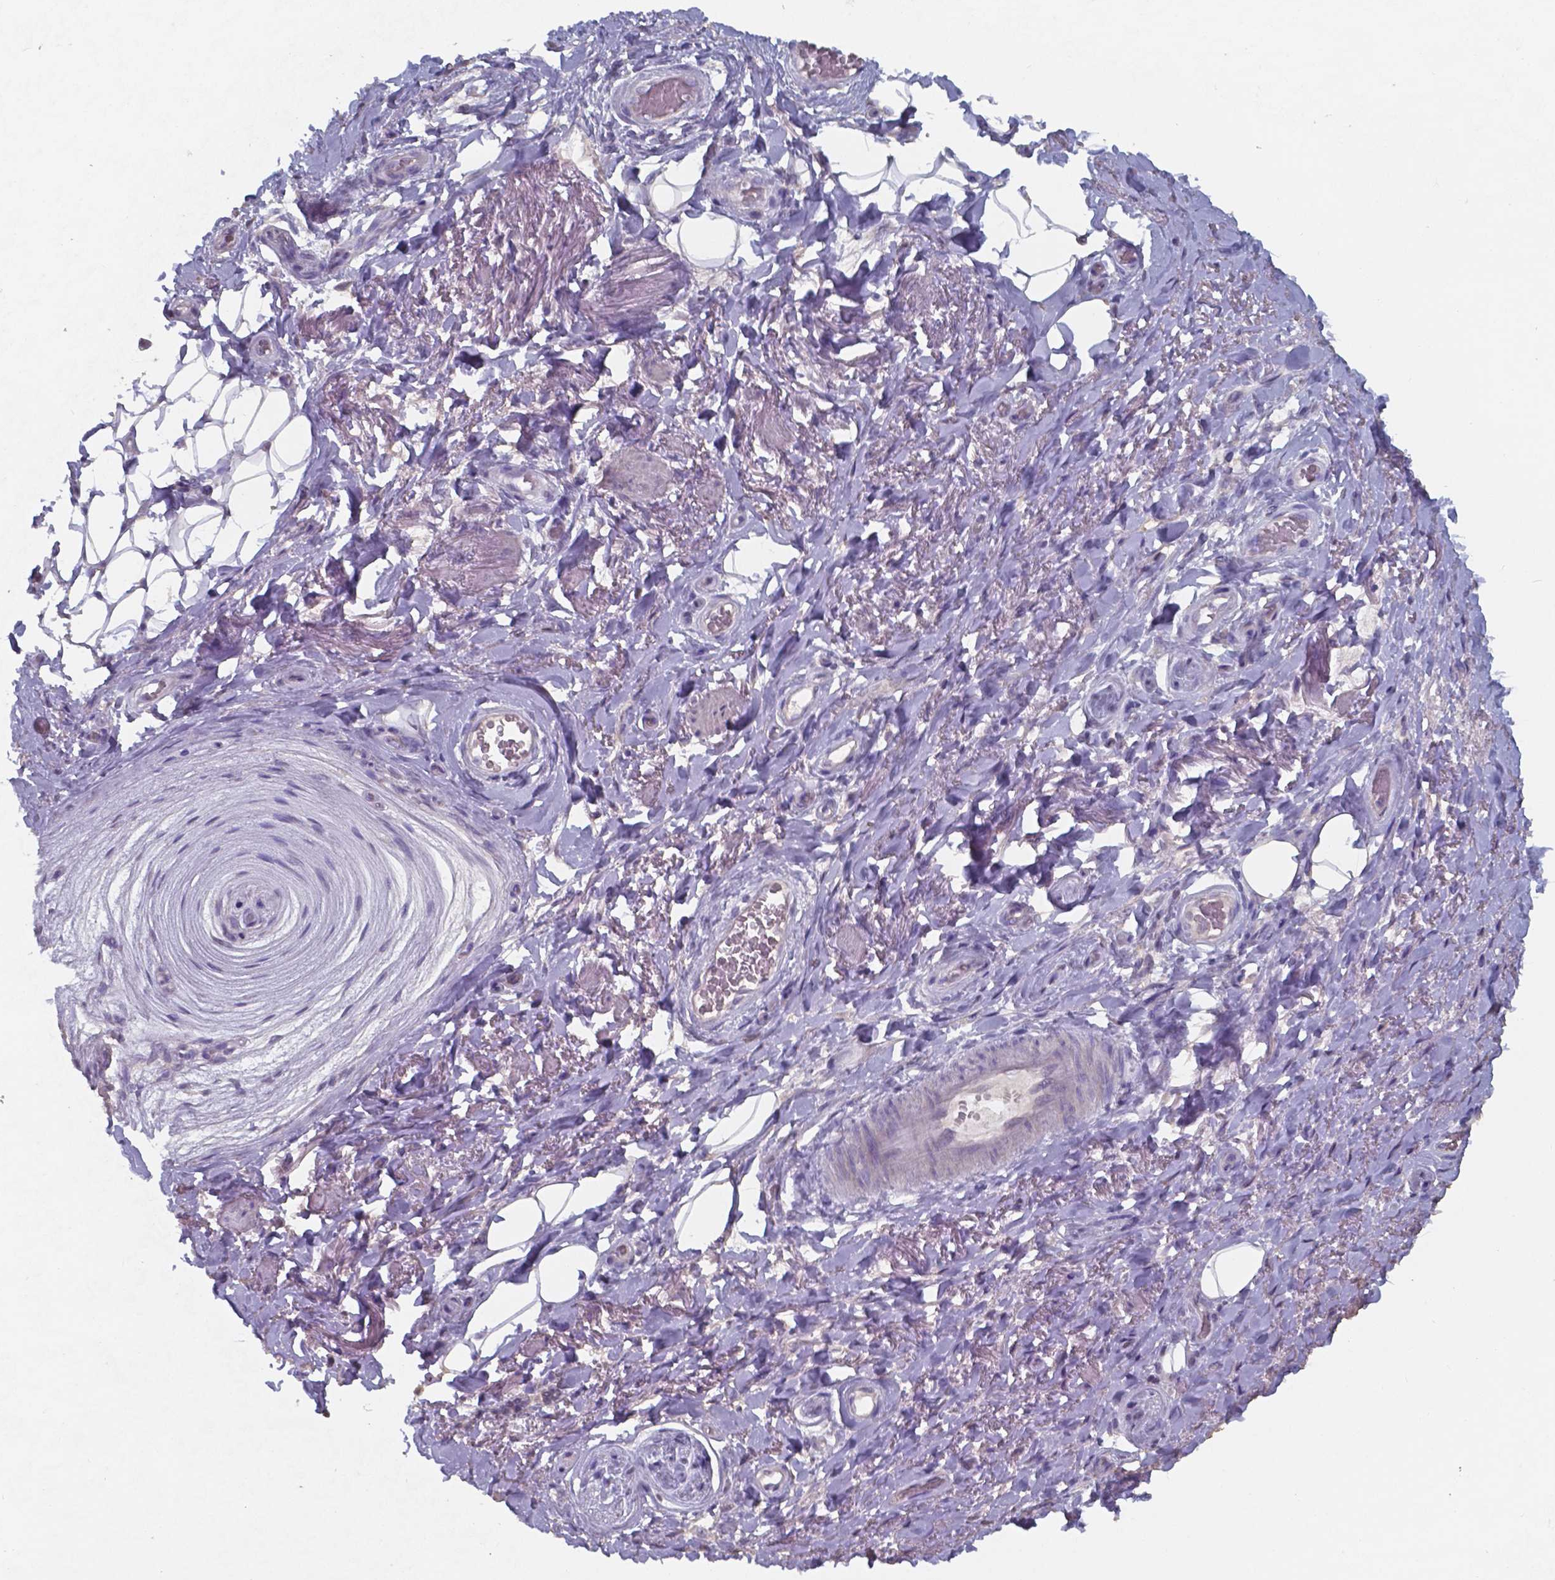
{"staining": {"intensity": "negative", "quantity": "none", "location": "none"}, "tissue": "adipose tissue", "cell_type": "Adipocytes", "image_type": "normal", "snomed": [{"axis": "morphology", "description": "Normal tissue, NOS"}, {"axis": "topography", "description": "Anal"}, {"axis": "topography", "description": "Peripheral nerve tissue"}], "caption": "This is a histopathology image of IHC staining of normal adipose tissue, which shows no positivity in adipocytes.", "gene": "FOXJ1", "patient": {"sex": "male", "age": 53}}